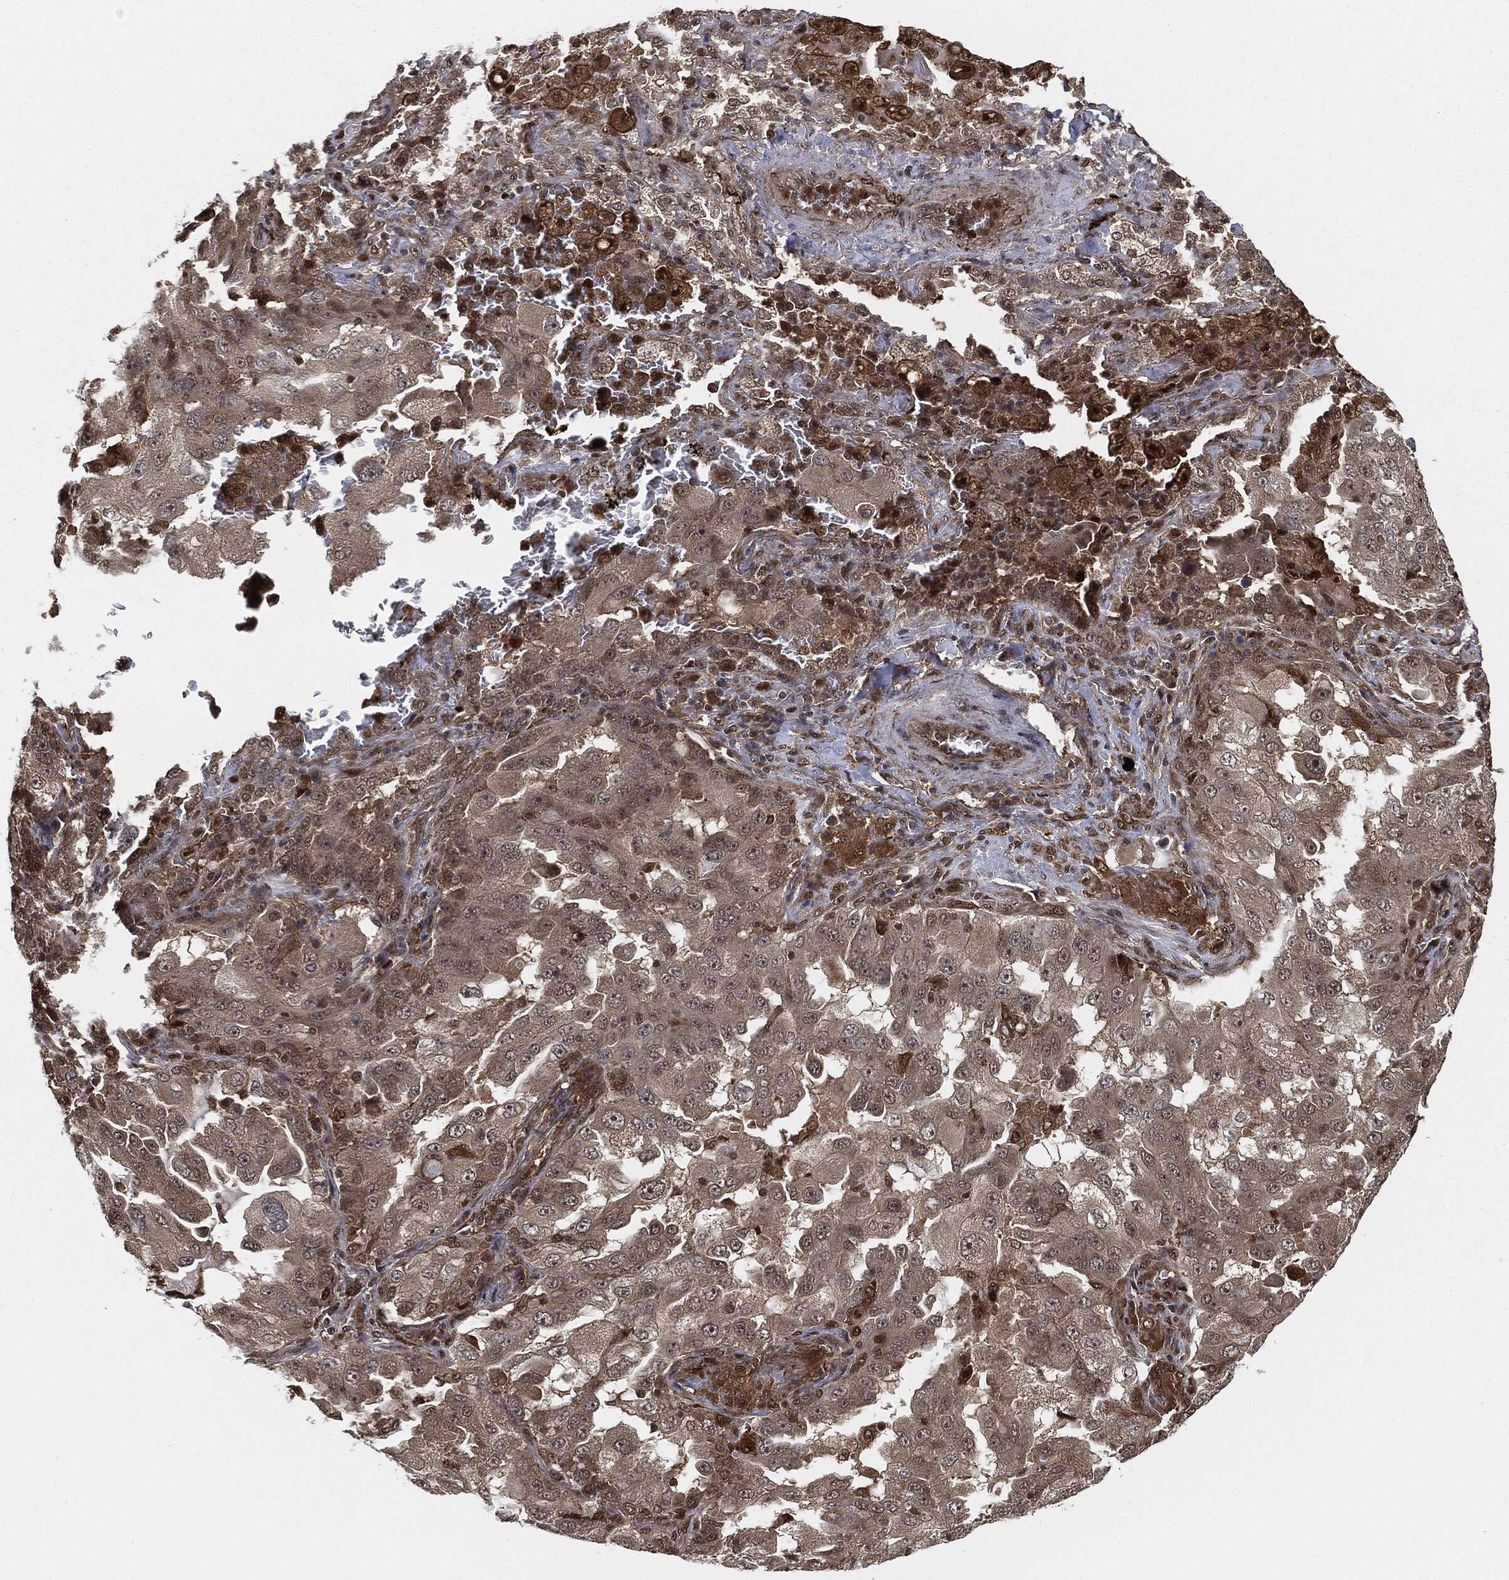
{"staining": {"intensity": "negative", "quantity": "none", "location": "none"}, "tissue": "lung cancer", "cell_type": "Tumor cells", "image_type": "cancer", "snomed": [{"axis": "morphology", "description": "Adenocarcinoma, NOS"}, {"axis": "topography", "description": "Lung"}], "caption": "Protein analysis of lung adenocarcinoma exhibits no significant positivity in tumor cells.", "gene": "CAPRIN2", "patient": {"sex": "female", "age": 61}}